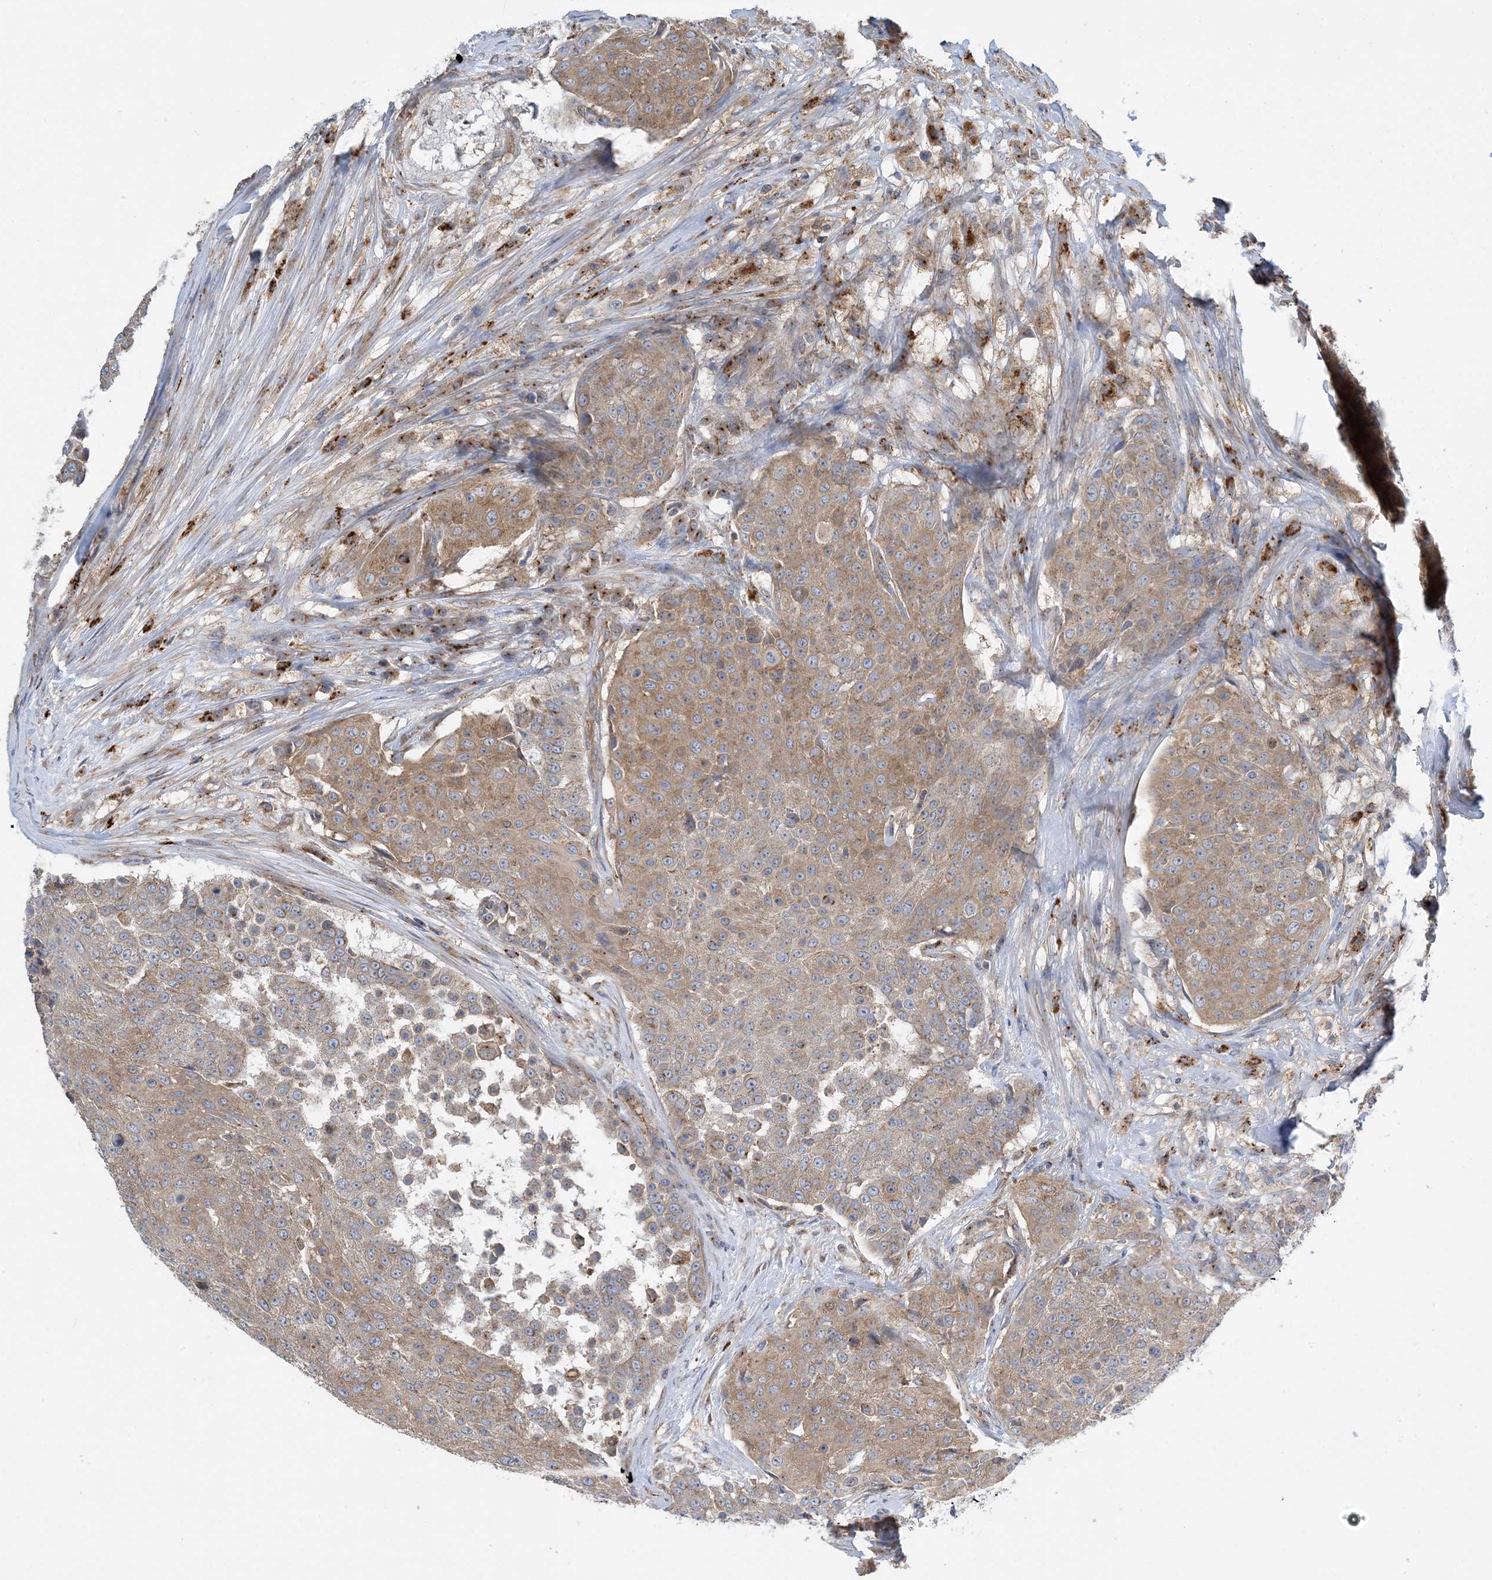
{"staining": {"intensity": "moderate", "quantity": ">75%", "location": "cytoplasmic/membranous"}, "tissue": "urothelial cancer", "cell_type": "Tumor cells", "image_type": "cancer", "snomed": [{"axis": "morphology", "description": "Urothelial carcinoma, High grade"}, {"axis": "topography", "description": "Urinary bladder"}], "caption": "Urothelial cancer stained with a brown dye demonstrates moderate cytoplasmic/membranous positive positivity in about >75% of tumor cells.", "gene": "SIDT1", "patient": {"sex": "female", "age": 63}}